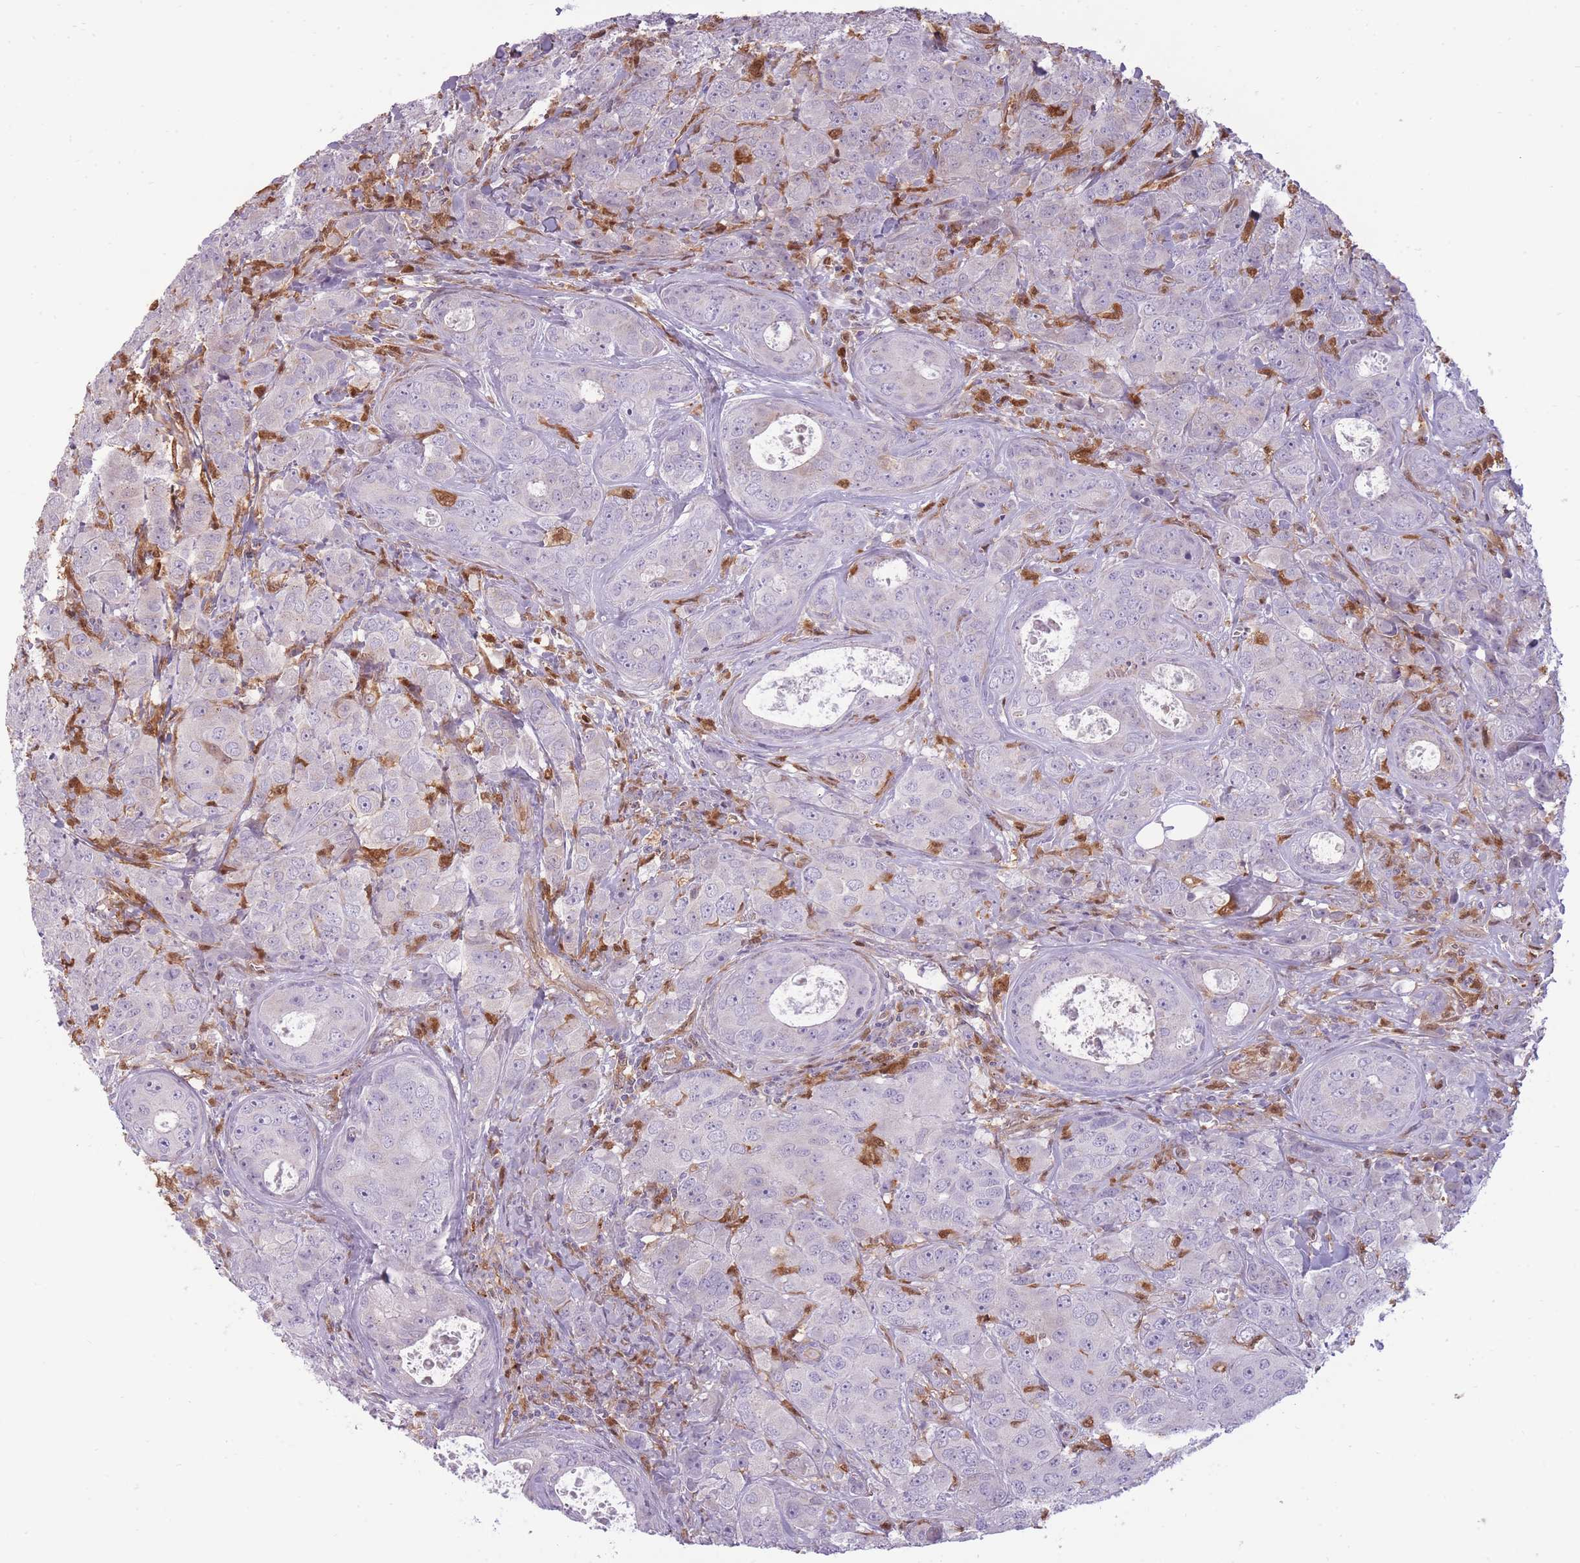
{"staining": {"intensity": "negative", "quantity": "none", "location": "none"}, "tissue": "breast cancer", "cell_type": "Tumor cells", "image_type": "cancer", "snomed": [{"axis": "morphology", "description": "Duct carcinoma"}, {"axis": "topography", "description": "Breast"}], "caption": "Immunohistochemistry (IHC) of breast cancer (intraductal carcinoma) reveals no positivity in tumor cells.", "gene": "LGALS9", "patient": {"sex": "female", "age": 43}}